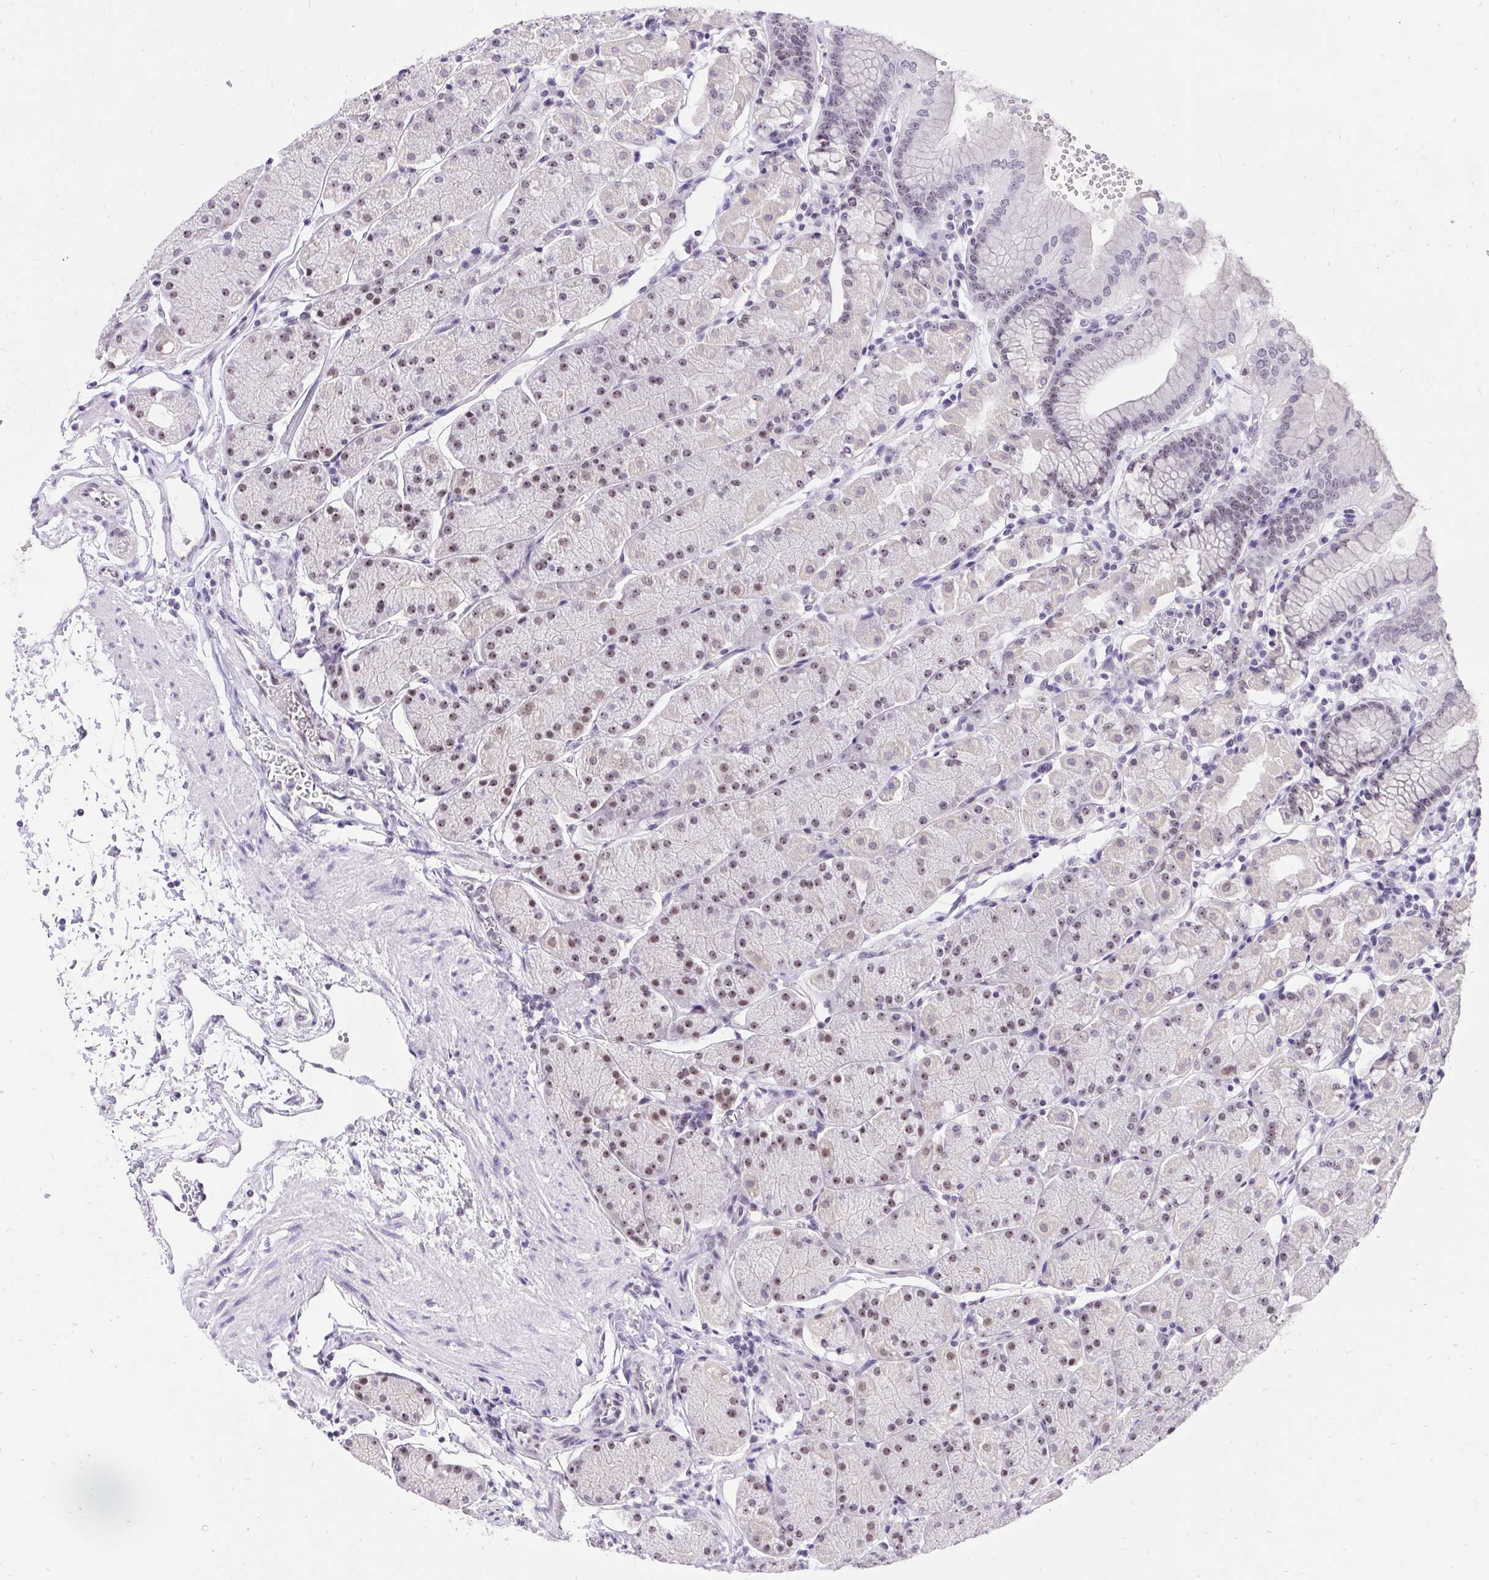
{"staining": {"intensity": "weak", "quantity": "25%-75%", "location": "nuclear"}, "tissue": "stomach", "cell_type": "Glandular cells", "image_type": "normal", "snomed": [{"axis": "morphology", "description": "Normal tissue, NOS"}, {"axis": "topography", "description": "Stomach, upper"}, {"axis": "topography", "description": "Stomach"}], "caption": "Protein analysis of normal stomach shows weak nuclear staining in about 25%-75% of glandular cells.", "gene": "ZNF860", "patient": {"sex": "male", "age": 76}}